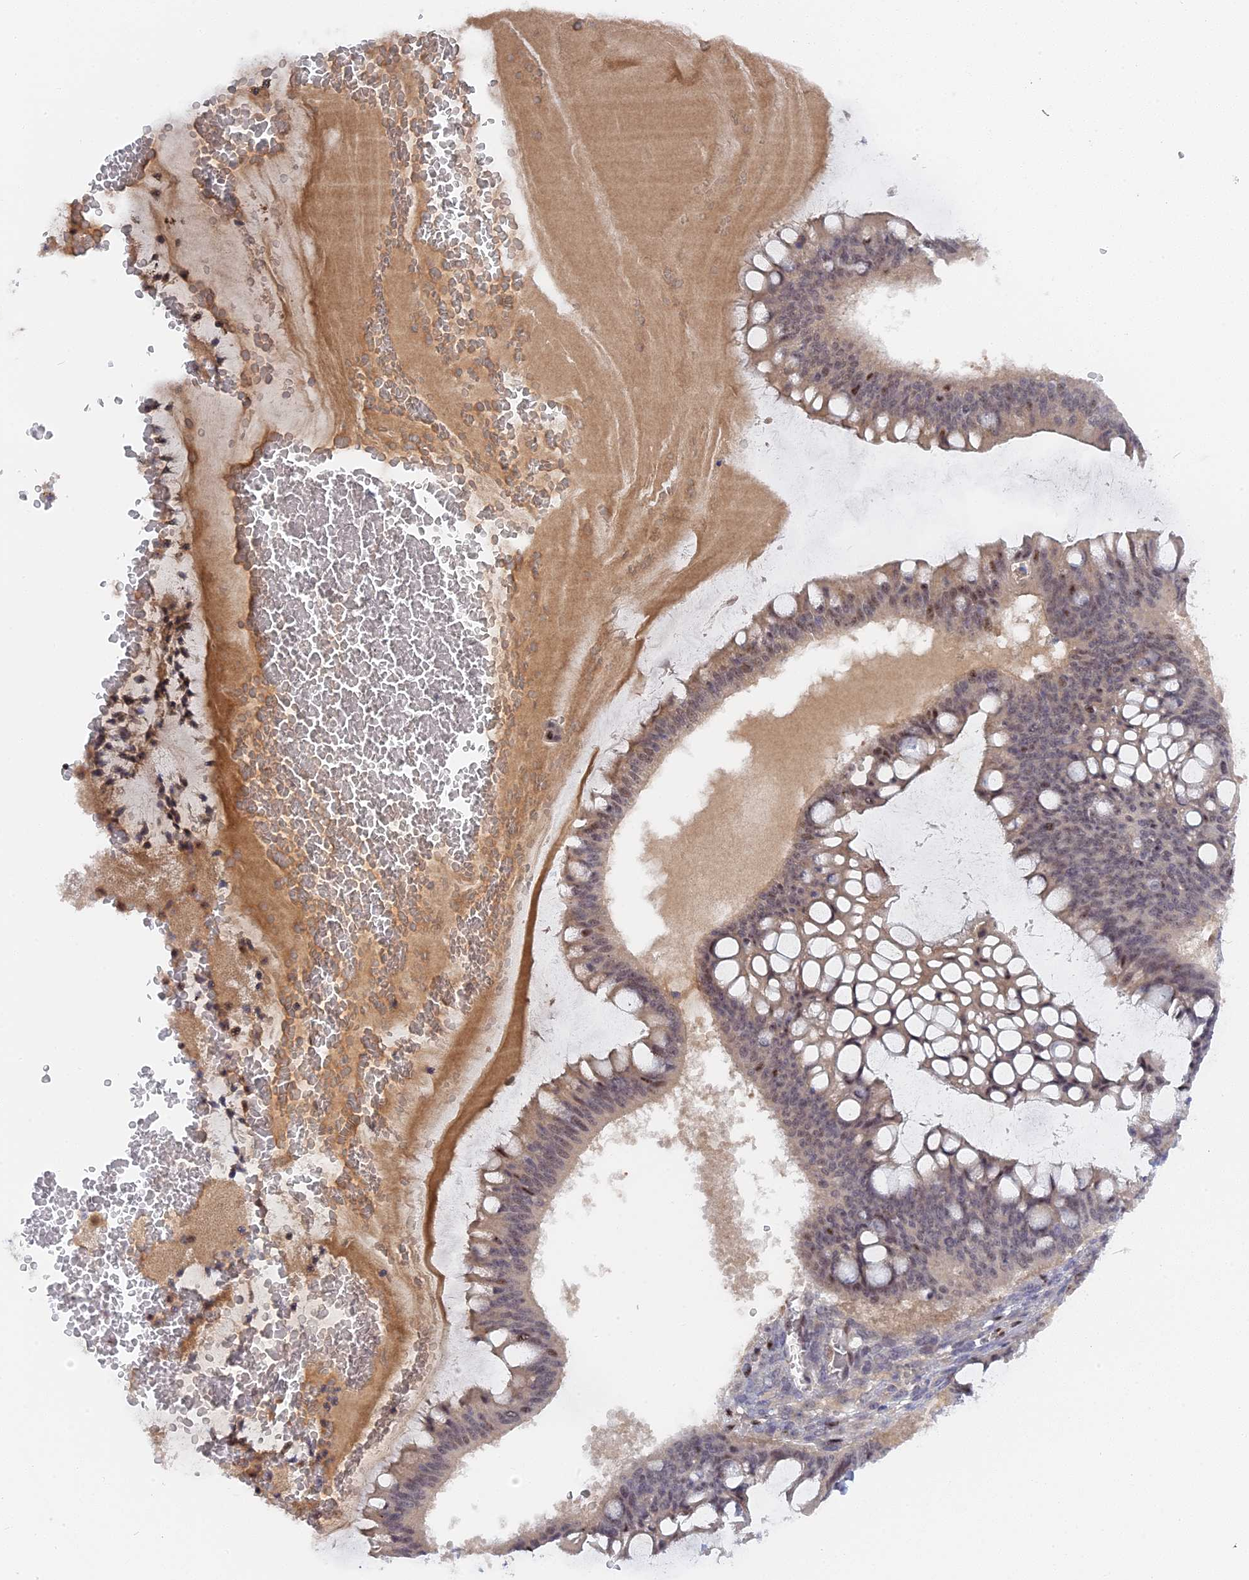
{"staining": {"intensity": "moderate", "quantity": "25%-75%", "location": "nuclear"}, "tissue": "ovarian cancer", "cell_type": "Tumor cells", "image_type": "cancer", "snomed": [{"axis": "morphology", "description": "Cystadenocarcinoma, mucinous, NOS"}, {"axis": "topography", "description": "Ovary"}], "caption": "An immunohistochemistry (IHC) micrograph of neoplastic tissue is shown. Protein staining in brown highlights moderate nuclear positivity in ovarian mucinous cystadenocarcinoma within tumor cells.", "gene": "TAB1", "patient": {"sex": "female", "age": 73}}